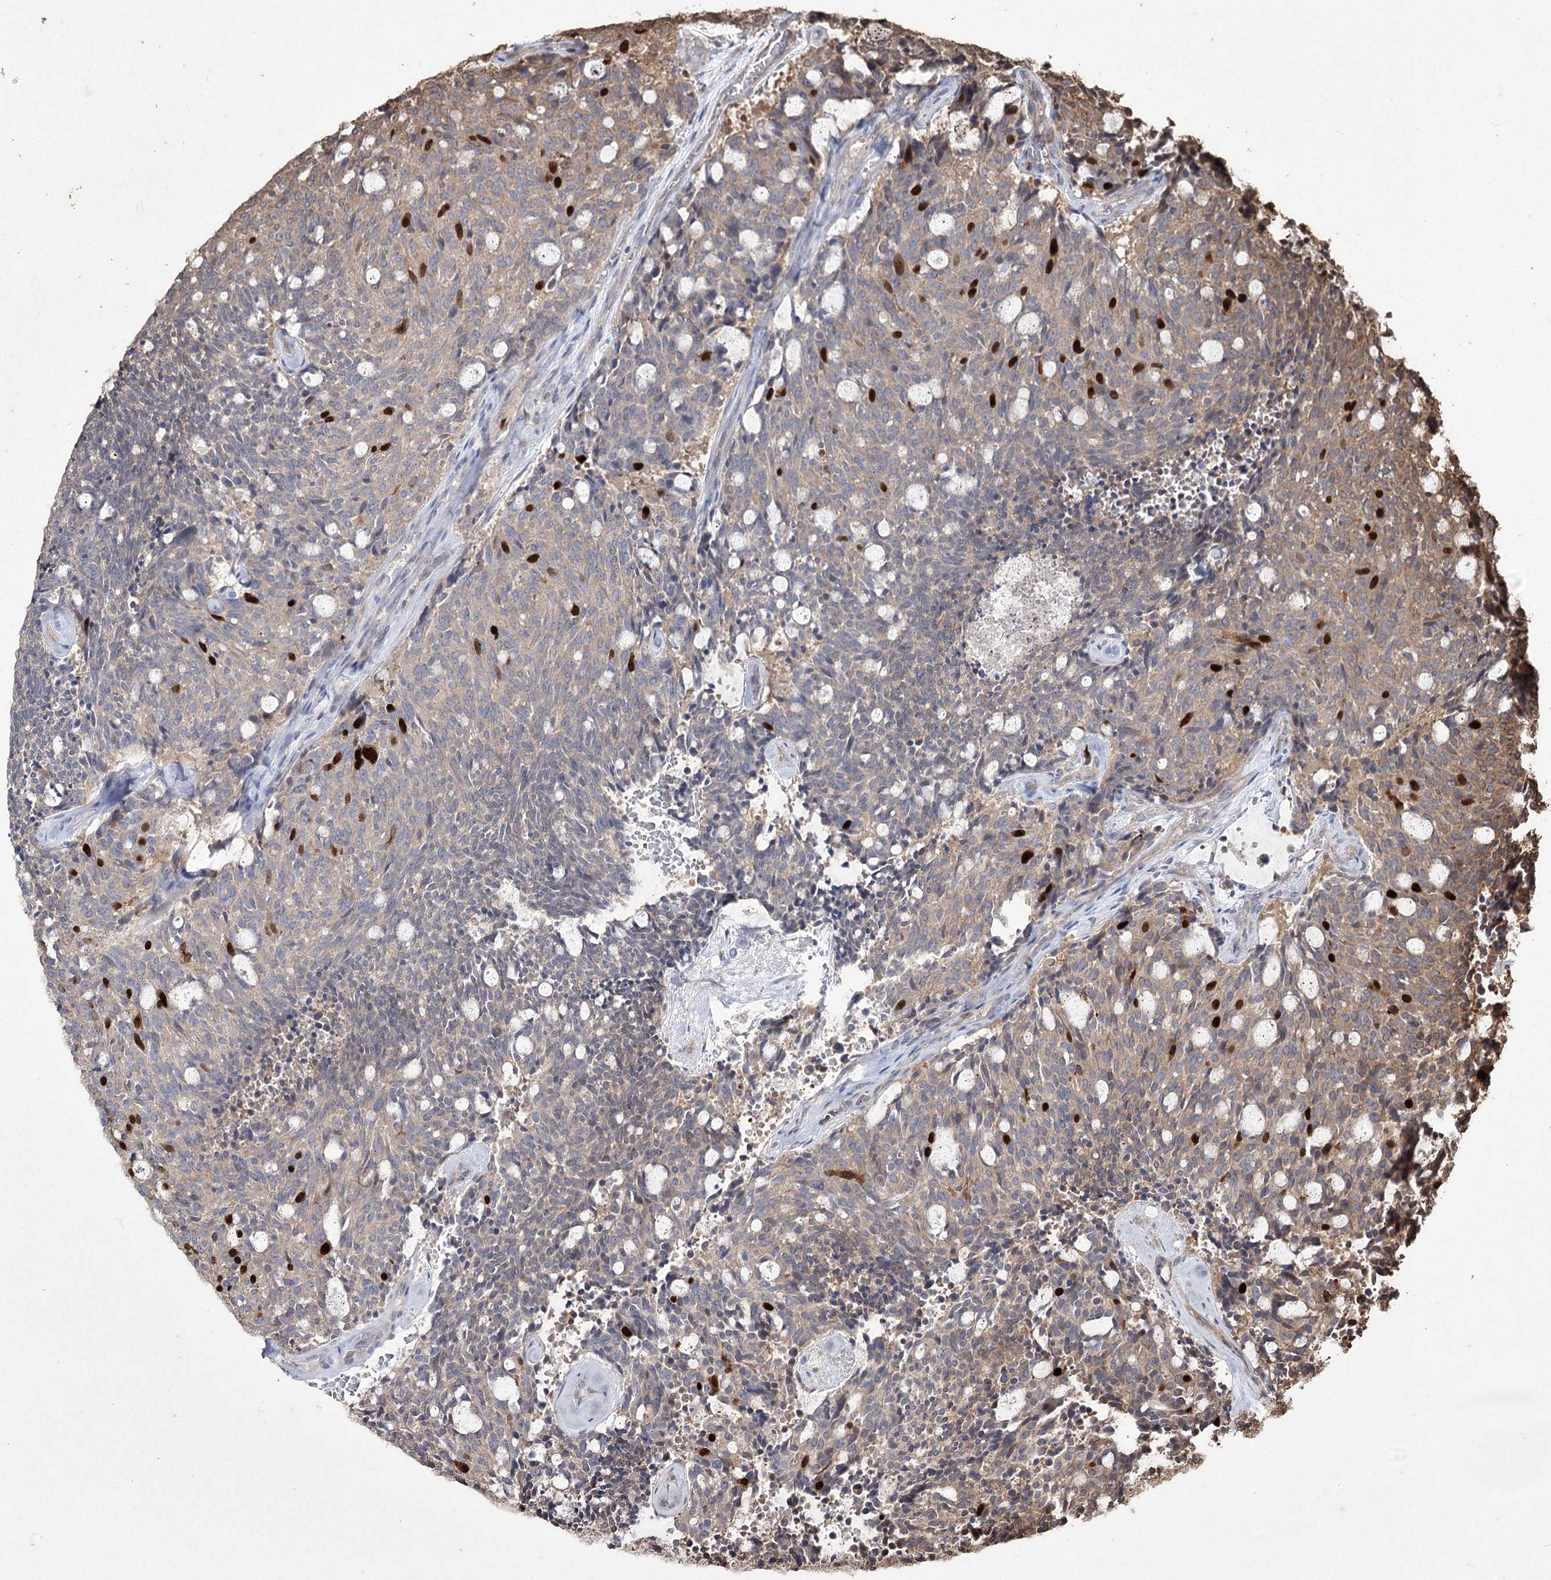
{"staining": {"intensity": "strong", "quantity": "<25%", "location": "nuclear"}, "tissue": "carcinoid", "cell_type": "Tumor cells", "image_type": "cancer", "snomed": [{"axis": "morphology", "description": "Carcinoid, malignant, NOS"}, {"axis": "topography", "description": "Pancreas"}], "caption": "Protein staining reveals strong nuclear staining in about <25% of tumor cells in carcinoid.", "gene": "PRC1", "patient": {"sex": "female", "age": 54}}